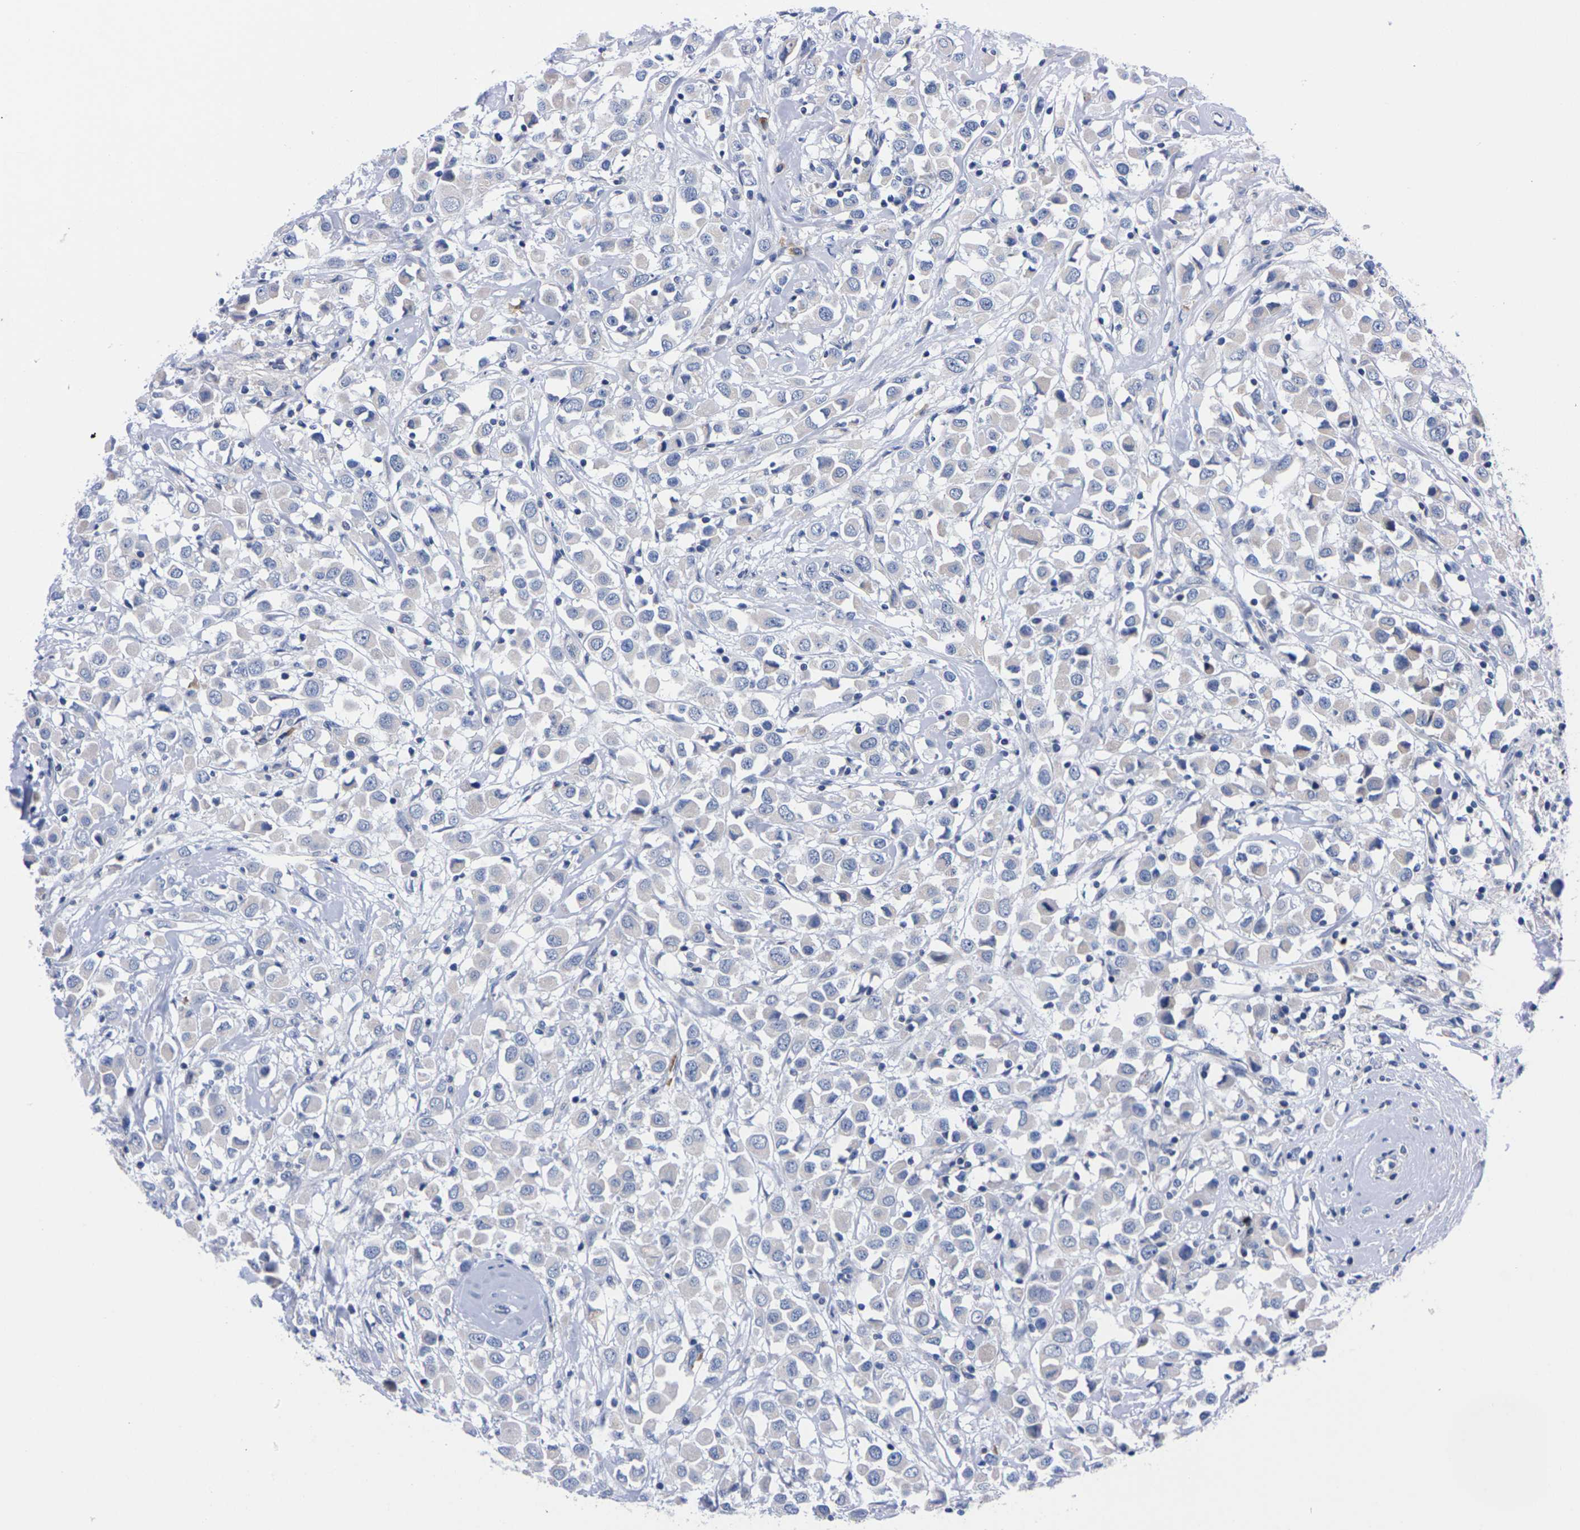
{"staining": {"intensity": "negative", "quantity": "none", "location": "none"}, "tissue": "breast cancer", "cell_type": "Tumor cells", "image_type": "cancer", "snomed": [{"axis": "morphology", "description": "Duct carcinoma"}, {"axis": "topography", "description": "Breast"}], "caption": "This histopathology image is of breast cancer (invasive ductal carcinoma) stained with immunohistochemistry (IHC) to label a protein in brown with the nuclei are counter-stained blue. There is no positivity in tumor cells. Brightfield microscopy of immunohistochemistry stained with DAB (brown) and hematoxylin (blue), captured at high magnification.", "gene": "FAM210A", "patient": {"sex": "female", "age": 61}}